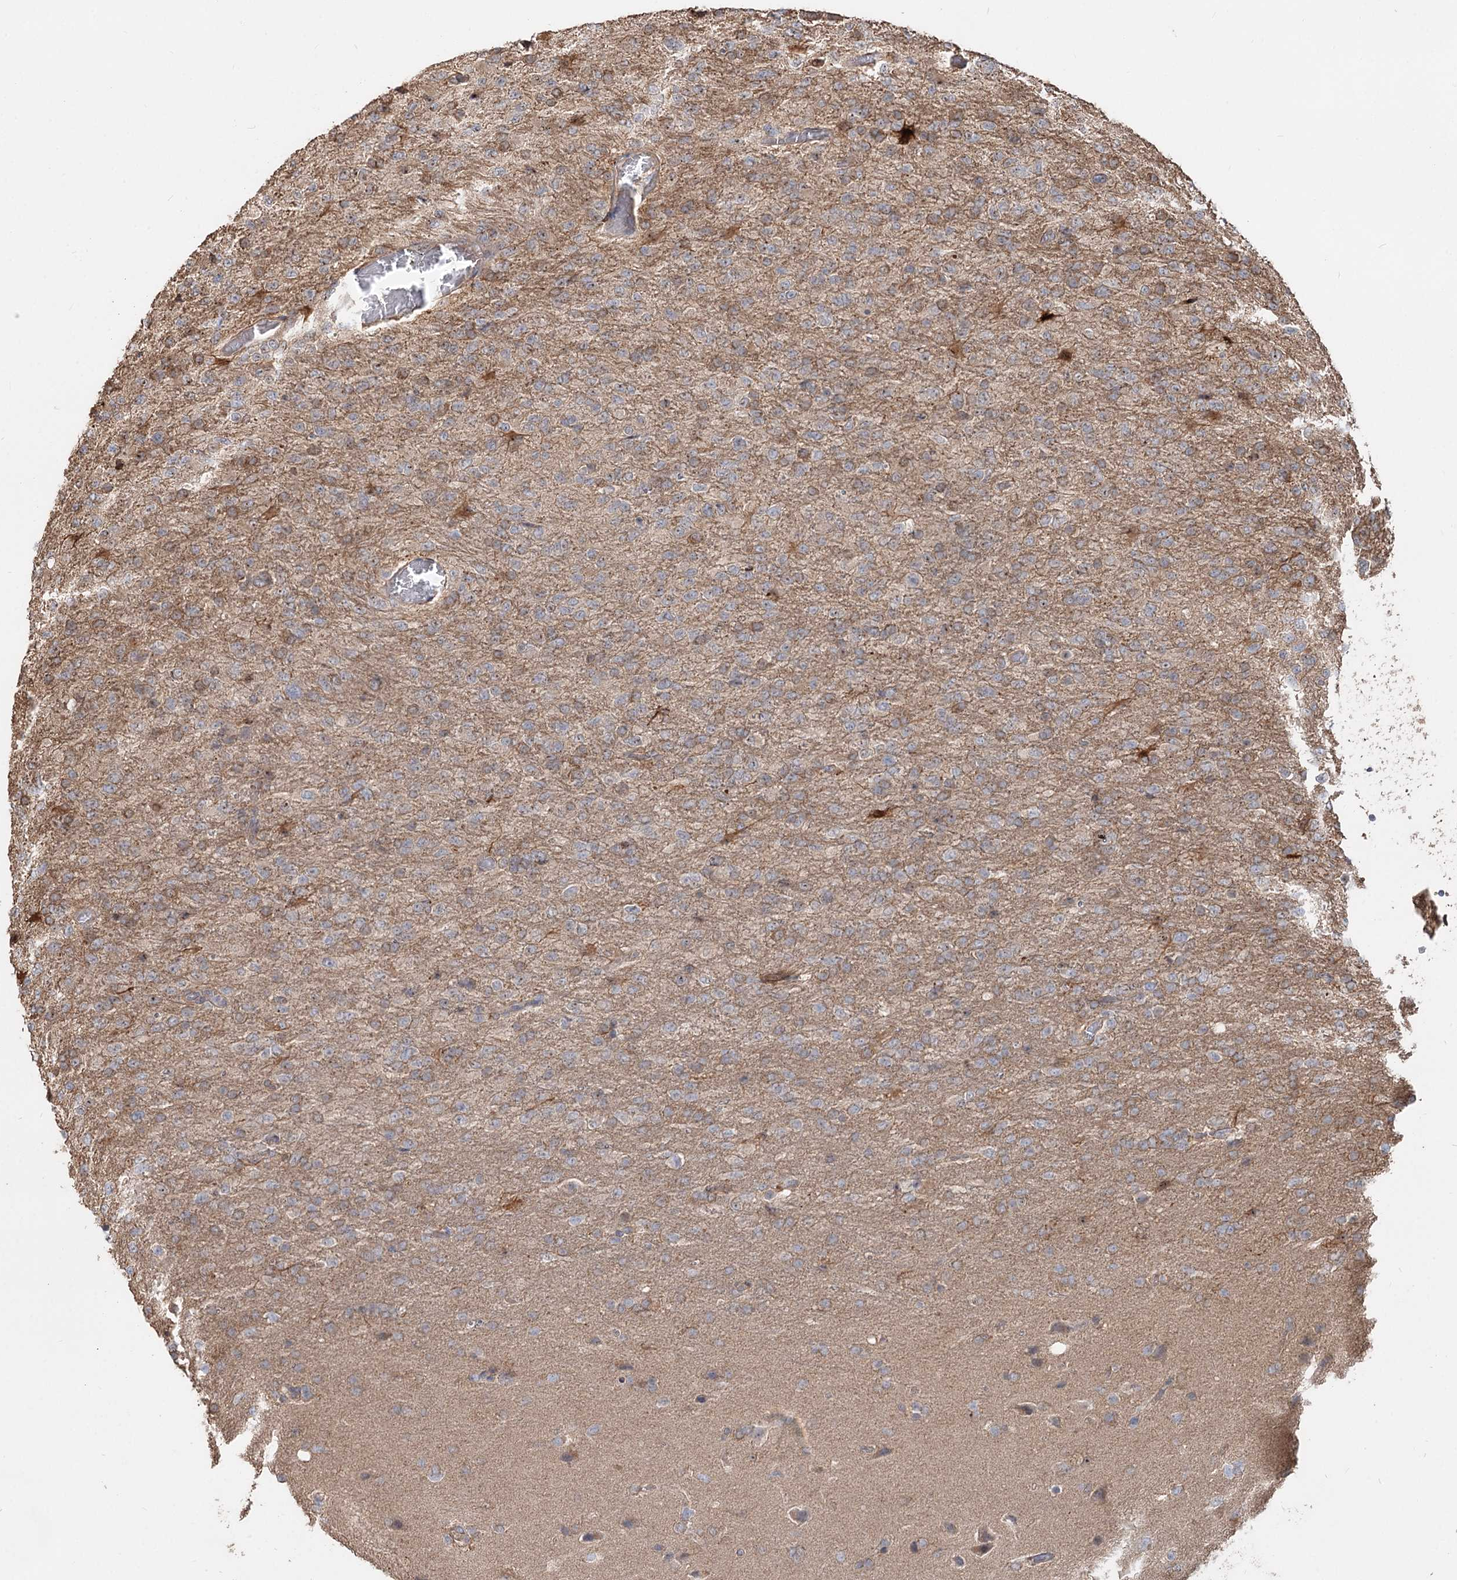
{"staining": {"intensity": "weak", "quantity": "<25%", "location": "cytoplasmic/membranous"}, "tissue": "glioma", "cell_type": "Tumor cells", "image_type": "cancer", "snomed": [{"axis": "morphology", "description": "Glioma, malignant, High grade"}, {"axis": "topography", "description": "Brain"}], "caption": "A histopathology image of glioma stained for a protein reveals no brown staining in tumor cells.", "gene": "SPART", "patient": {"sex": "female", "age": 74}}